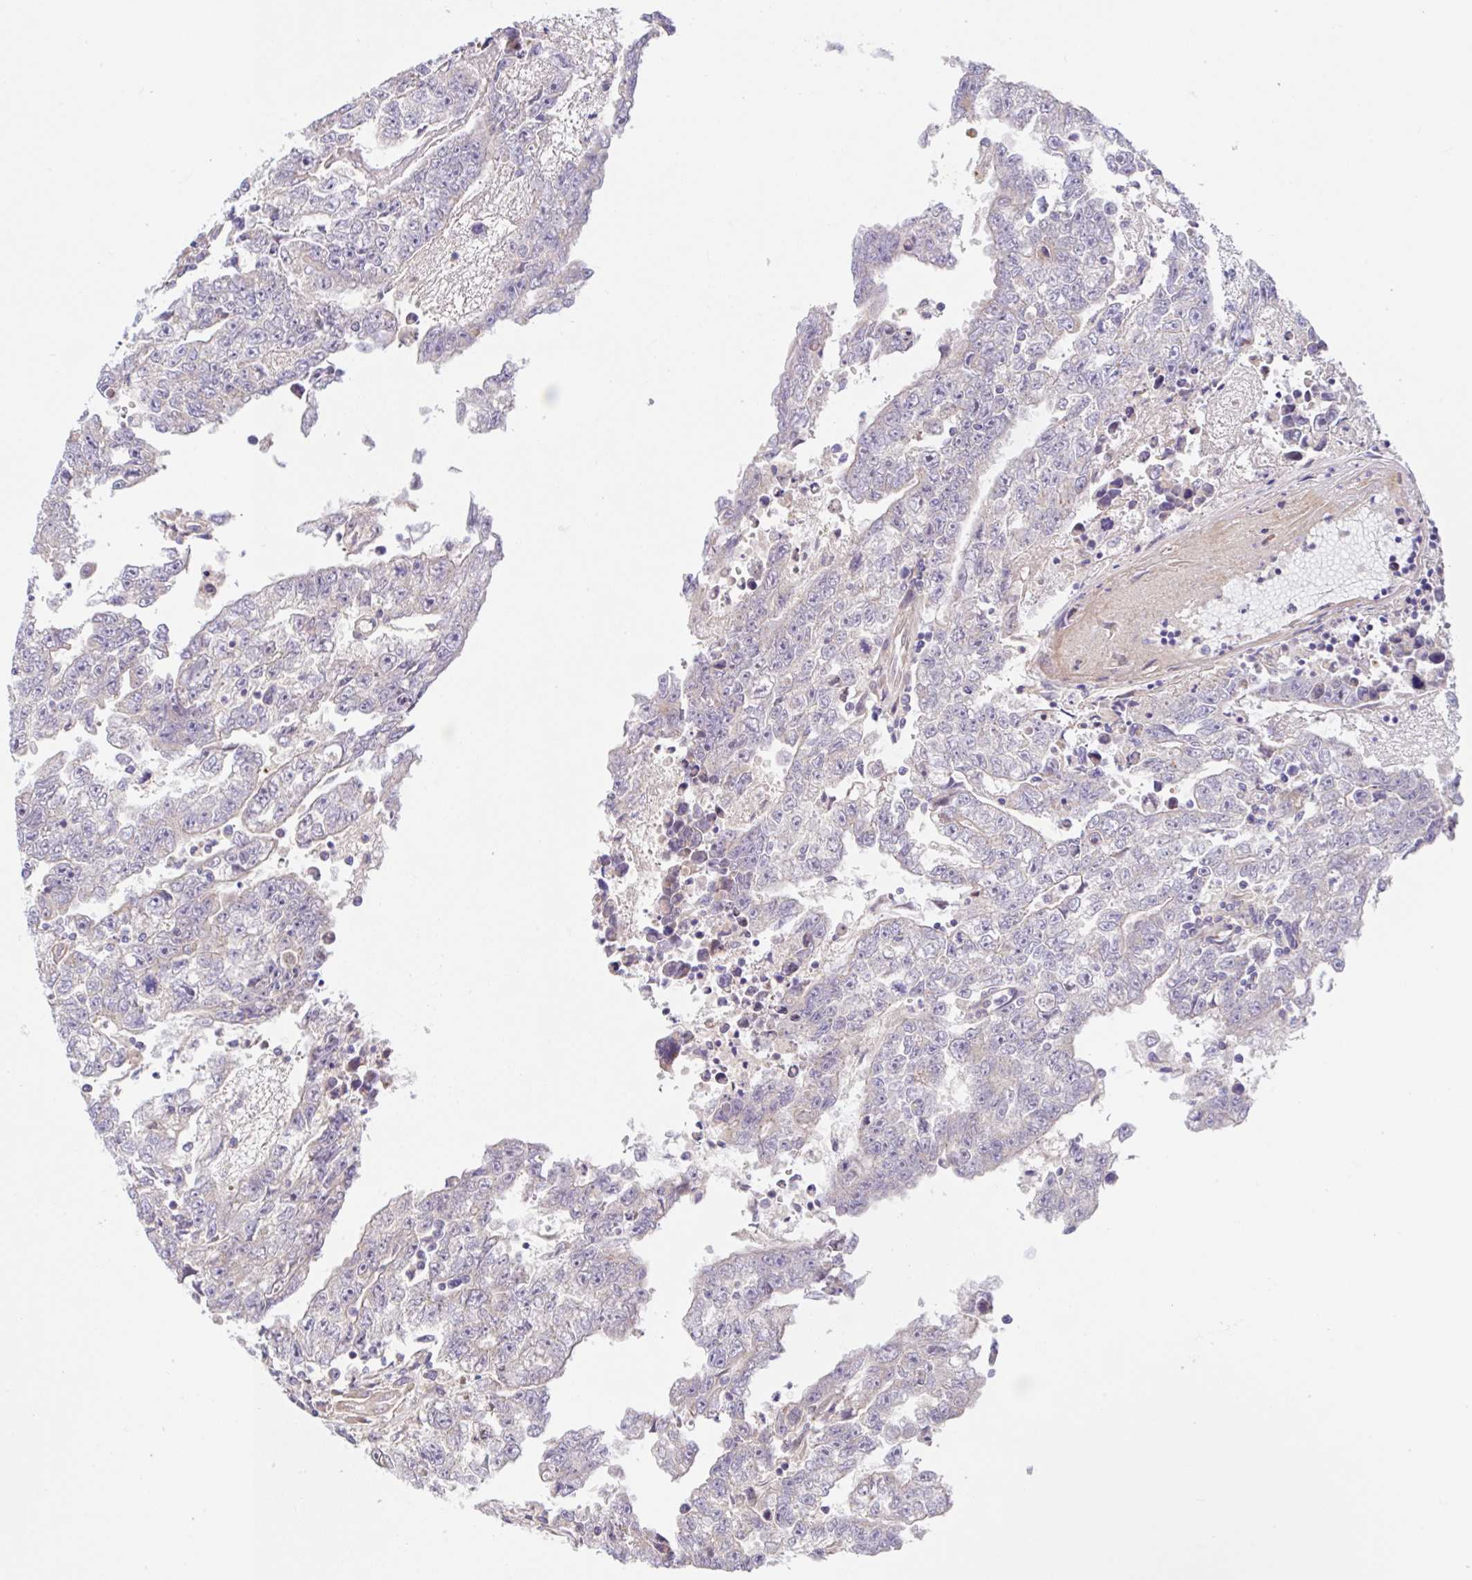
{"staining": {"intensity": "negative", "quantity": "none", "location": "none"}, "tissue": "testis cancer", "cell_type": "Tumor cells", "image_type": "cancer", "snomed": [{"axis": "morphology", "description": "Carcinoma, Embryonal, NOS"}, {"axis": "topography", "description": "Testis"}], "caption": "High power microscopy image of an IHC image of embryonal carcinoma (testis), revealing no significant staining in tumor cells. Nuclei are stained in blue.", "gene": "UBE4A", "patient": {"sex": "male", "age": 25}}